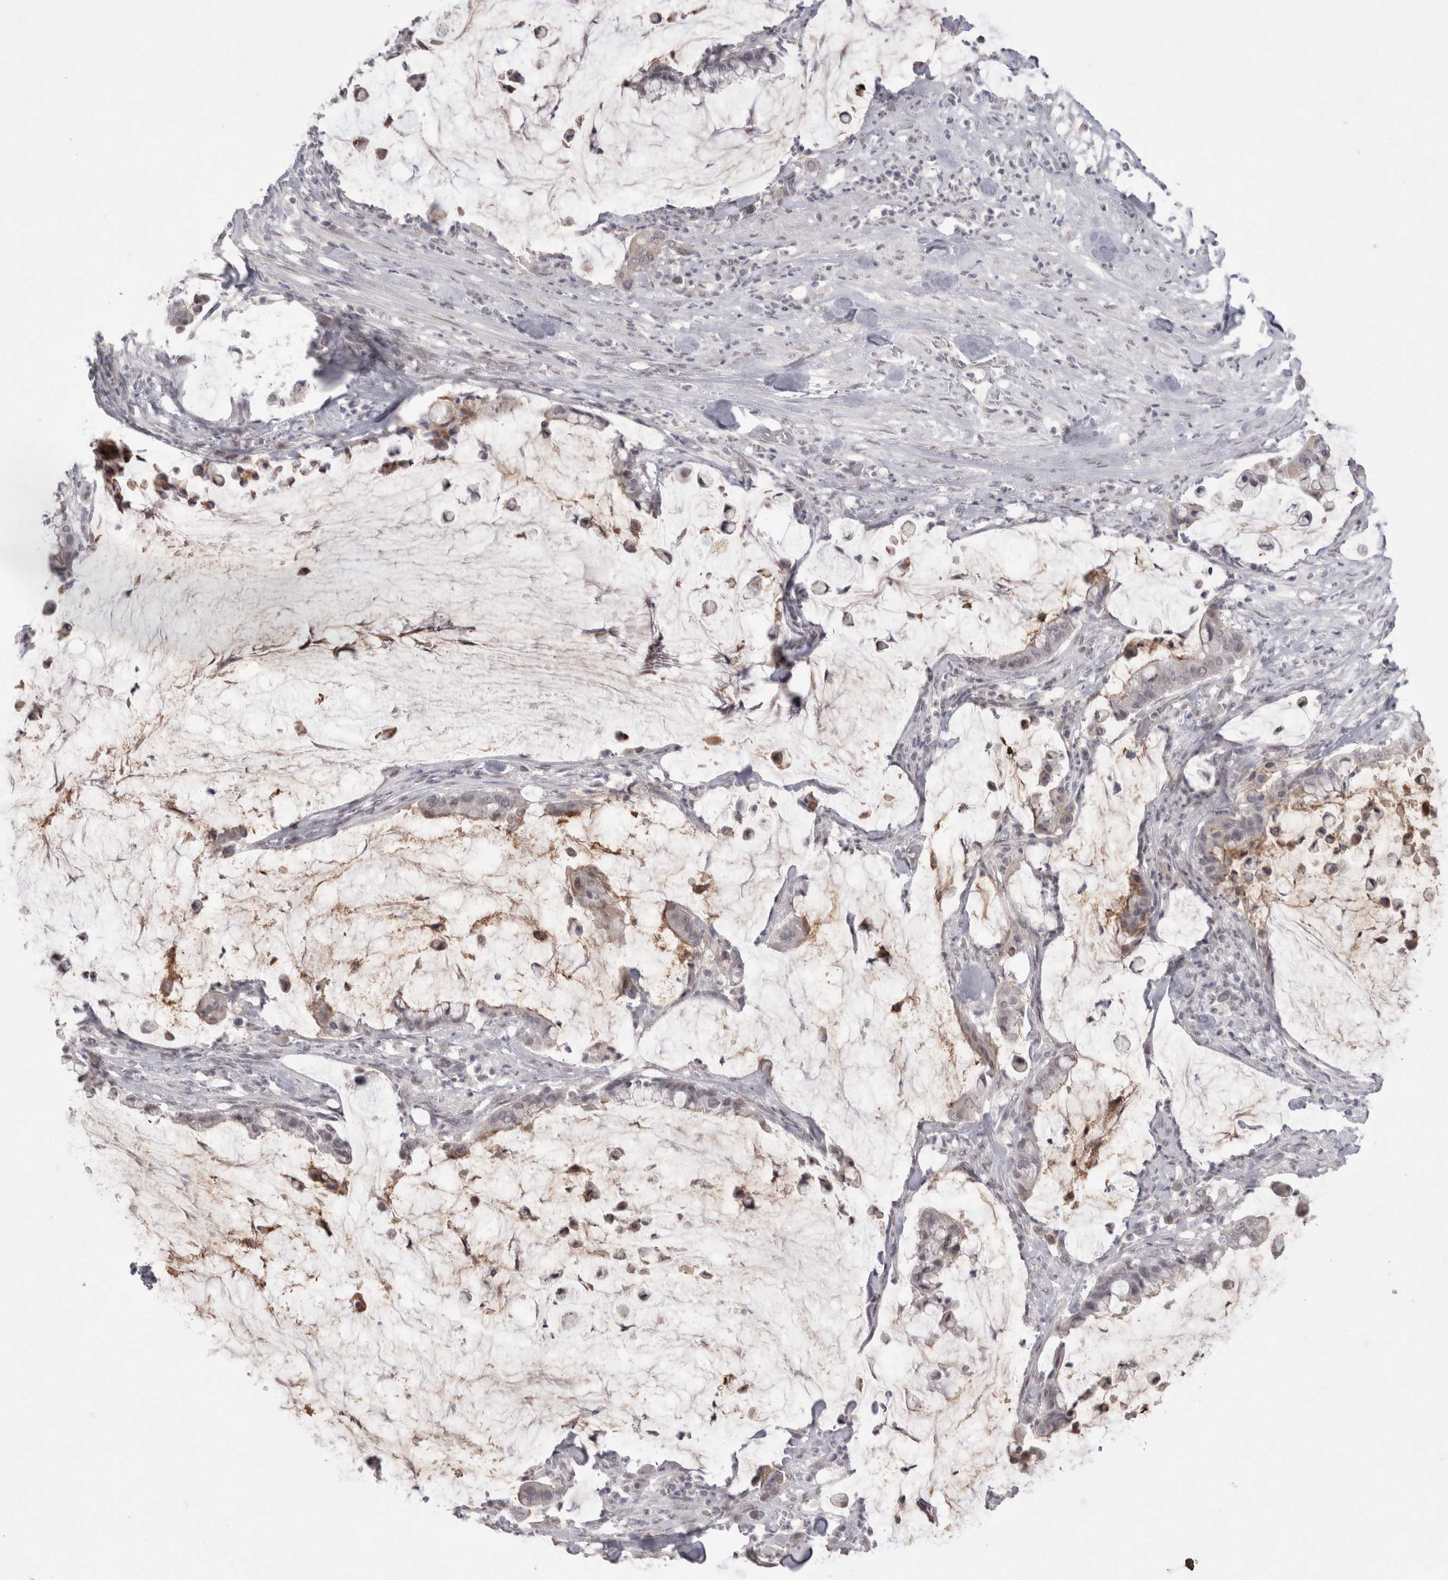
{"staining": {"intensity": "moderate", "quantity": "<25%", "location": "cytoplasmic/membranous"}, "tissue": "pancreatic cancer", "cell_type": "Tumor cells", "image_type": "cancer", "snomed": [{"axis": "morphology", "description": "Adenocarcinoma, NOS"}, {"axis": "topography", "description": "Pancreas"}], "caption": "Human pancreatic adenocarcinoma stained with a protein marker demonstrates moderate staining in tumor cells.", "gene": "DDX4", "patient": {"sex": "male", "age": 41}}